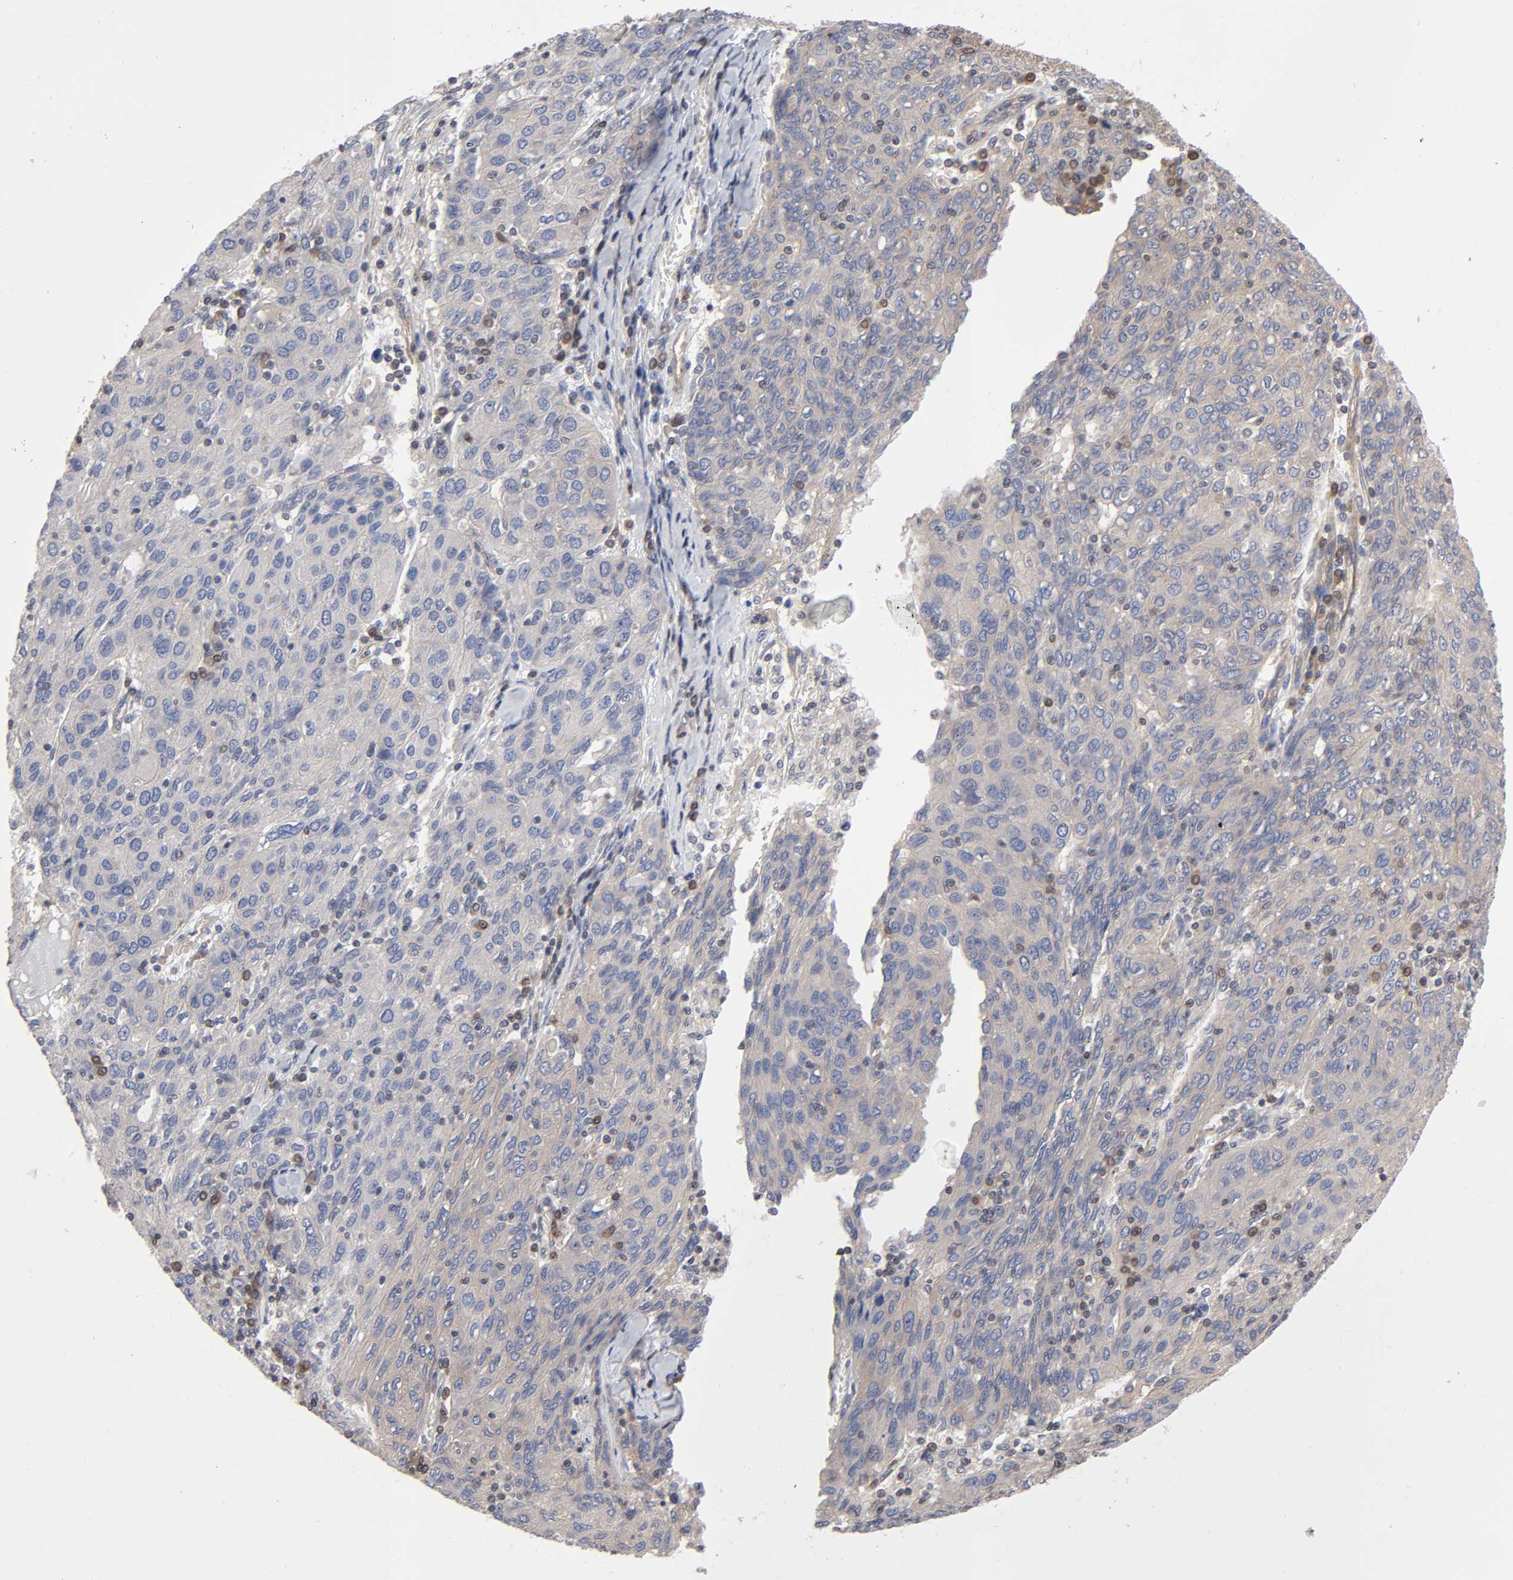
{"staining": {"intensity": "weak", "quantity": "25%-75%", "location": "cytoplasmic/membranous"}, "tissue": "ovarian cancer", "cell_type": "Tumor cells", "image_type": "cancer", "snomed": [{"axis": "morphology", "description": "Carcinoma, endometroid"}, {"axis": "topography", "description": "Ovary"}], "caption": "Immunohistochemical staining of human endometroid carcinoma (ovarian) demonstrates low levels of weak cytoplasmic/membranous positivity in about 25%-75% of tumor cells.", "gene": "STRN3", "patient": {"sex": "female", "age": 50}}